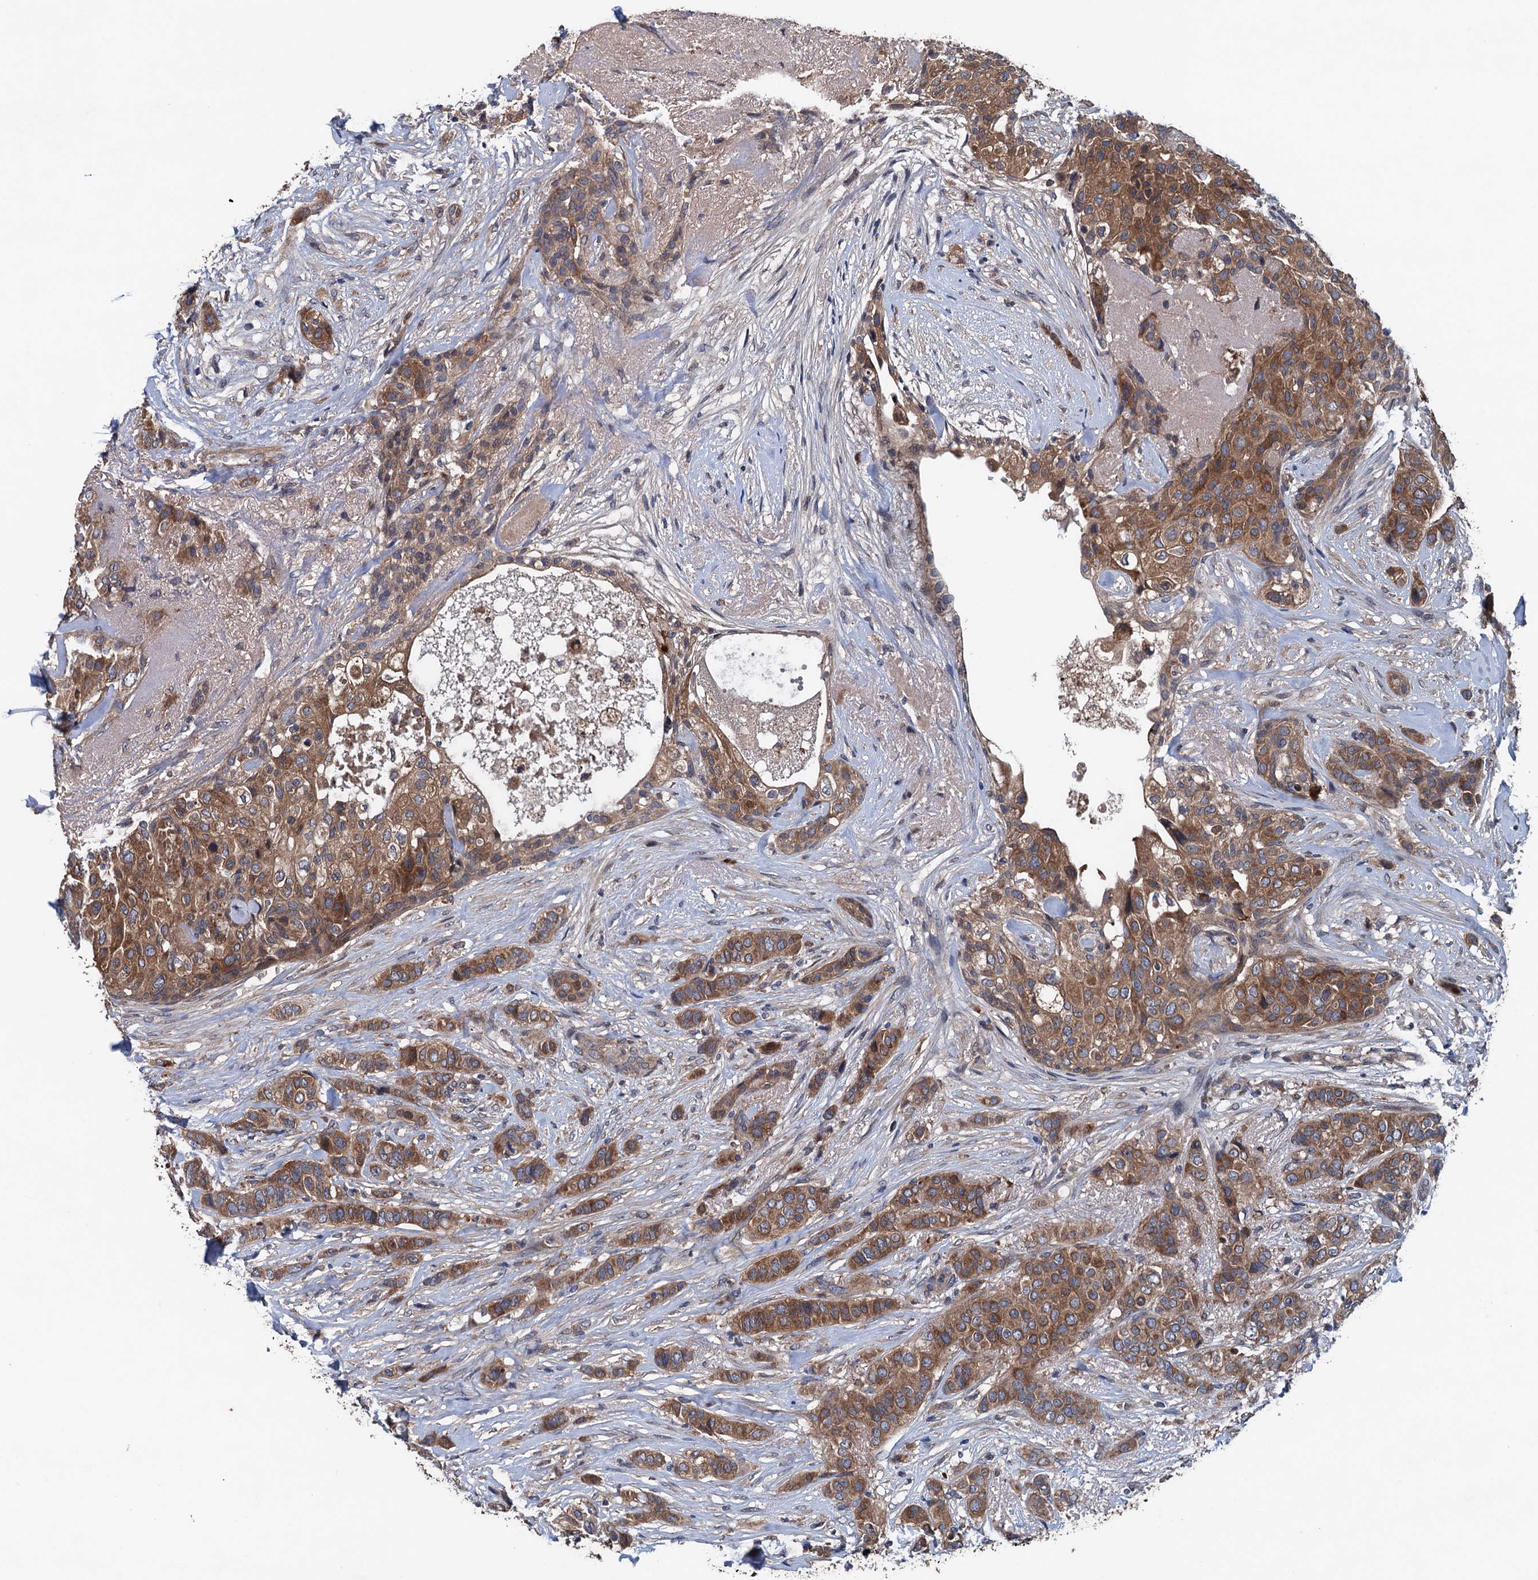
{"staining": {"intensity": "moderate", "quantity": ">75%", "location": "cytoplasmic/membranous"}, "tissue": "breast cancer", "cell_type": "Tumor cells", "image_type": "cancer", "snomed": [{"axis": "morphology", "description": "Lobular carcinoma"}, {"axis": "topography", "description": "Breast"}], "caption": "Immunohistochemical staining of human breast cancer displays moderate cytoplasmic/membranous protein expression in approximately >75% of tumor cells.", "gene": "BLTP3B", "patient": {"sex": "female", "age": 51}}